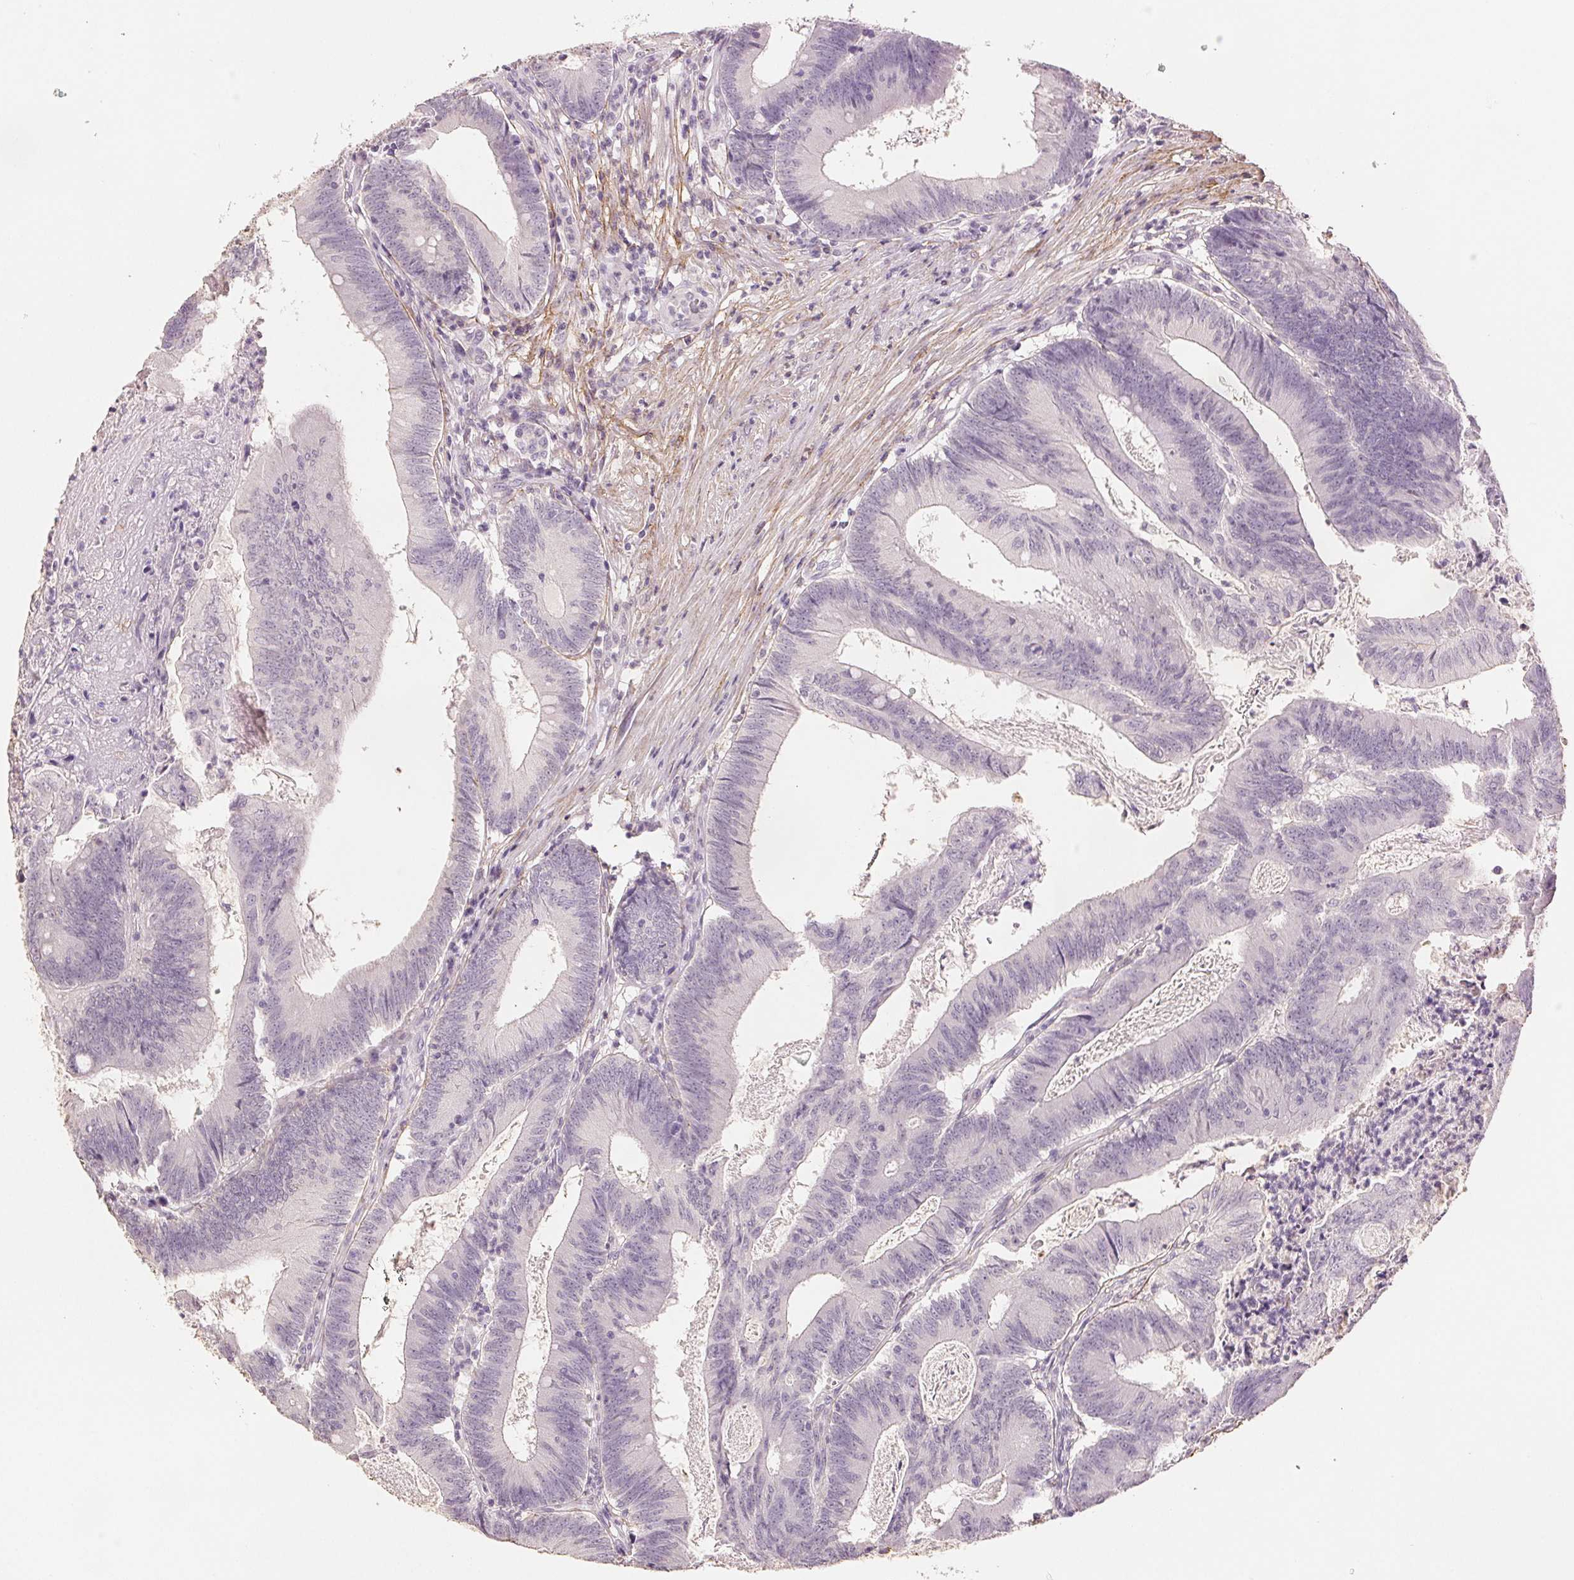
{"staining": {"intensity": "negative", "quantity": "none", "location": "none"}, "tissue": "colorectal cancer", "cell_type": "Tumor cells", "image_type": "cancer", "snomed": [{"axis": "morphology", "description": "Adenocarcinoma, NOS"}, {"axis": "topography", "description": "Colon"}], "caption": "Tumor cells show no significant protein expression in colorectal adenocarcinoma.", "gene": "FBN1", "patient": {"sex": "female", "age": 70}}